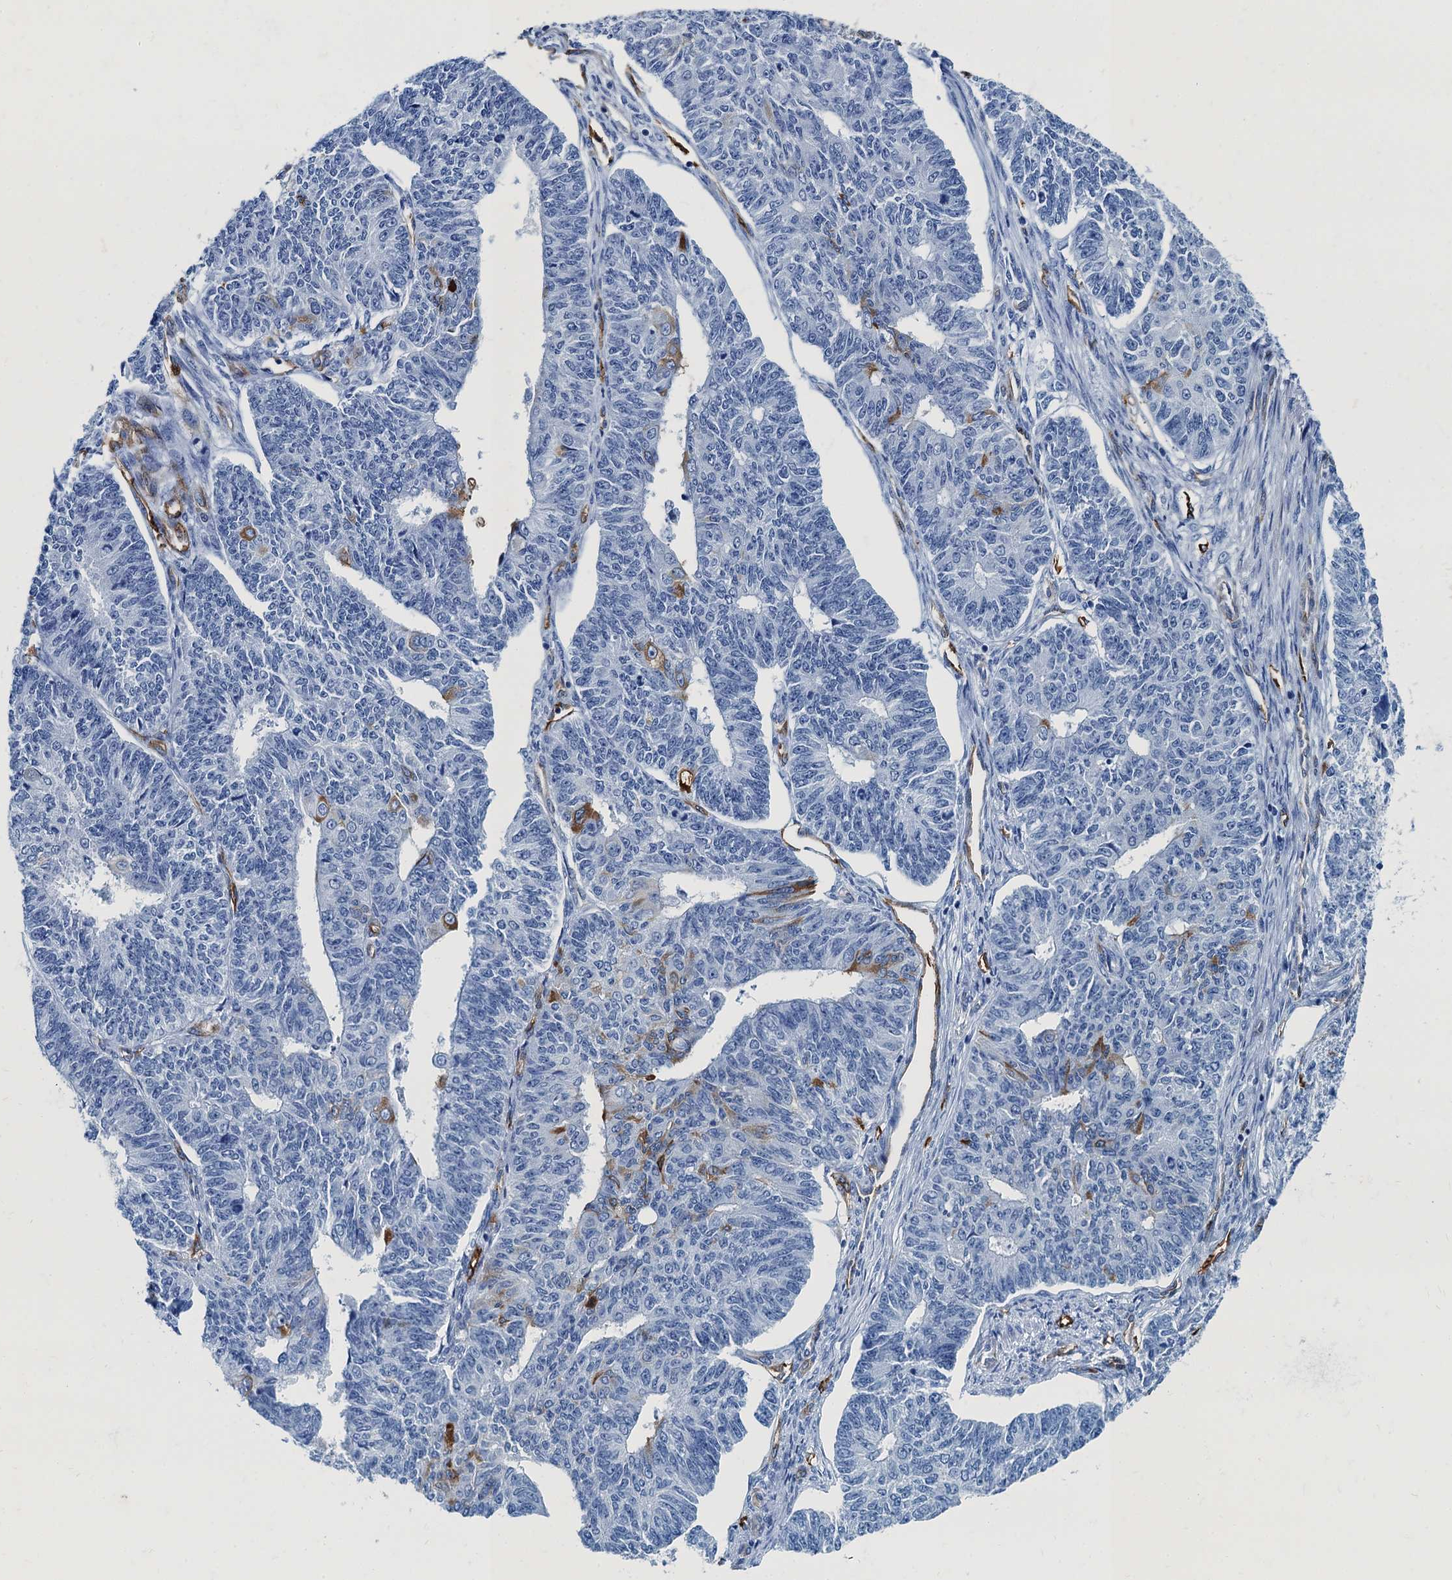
{"staining": {"intensity": "moderate", "quantity": "<25%", "location": "cytoplasmic/membranous"}, "tissue": "endometrial cancer", "cell_type": "Tumor cells", "image_type": "cancer", "snomed": [{"axis": "morphology", "description": "Adenocarcinoma, NOS"}, {"axis": "topography", "description": "Endometrium"}], "caption": "Endometrial cancer tissue shows moderate cytoplasmic/membranous staining in about <25% of tumor cells, visualized by immunohistochemistry.", "gene": "CAVIN2", "patient": {"sex": "female", "age": 32}}